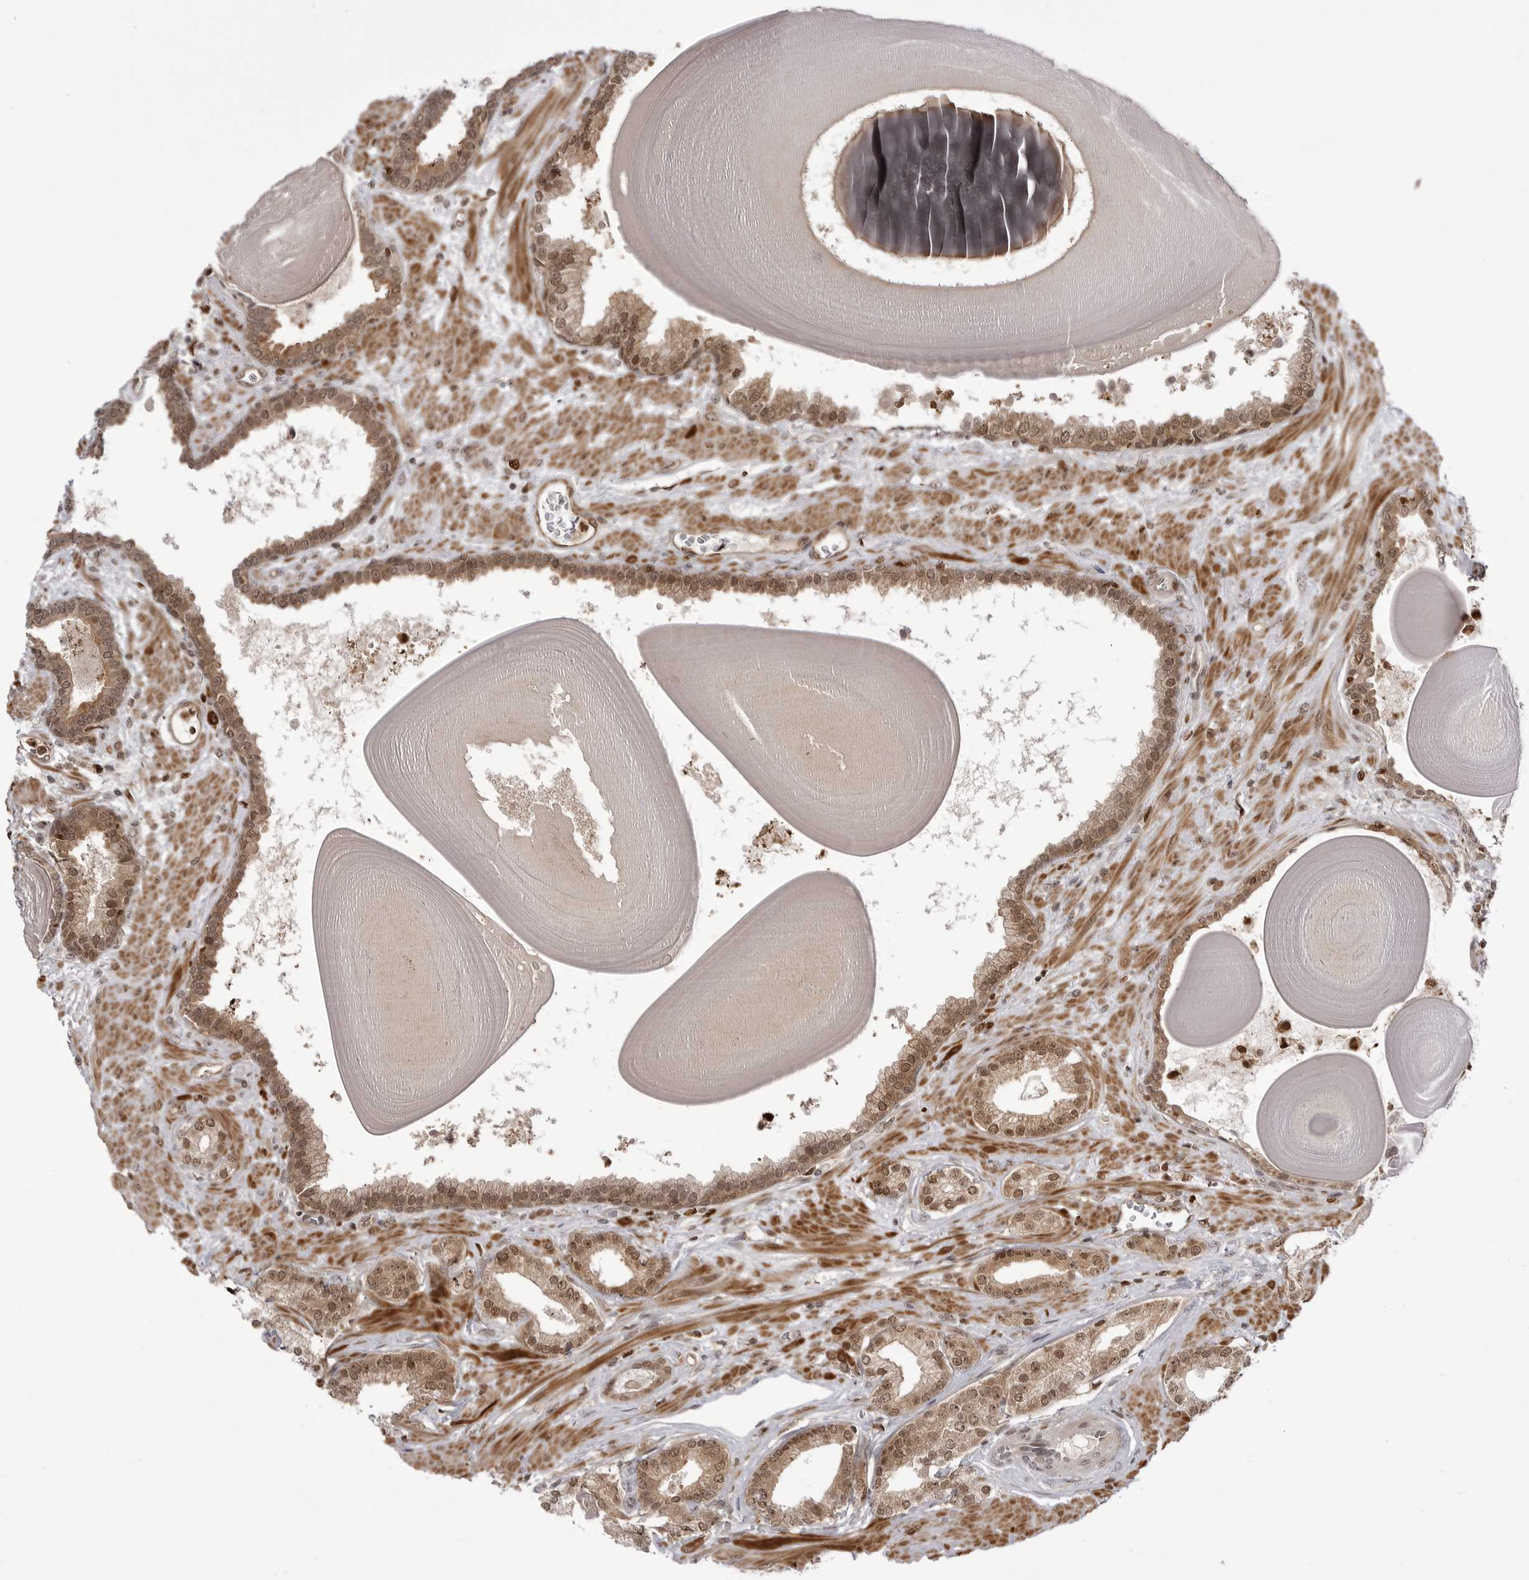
{"staining": {"intensity": "moderate", "quantity": ">75%", "location": "cytoplasmic/membranous,nuclear"}, "tissue": "prostate cancer", "cell_type": "Tumor cells", "image_type": "cancer", "snomed": [{"axis": "morphology", "description": "Adenocarcinoma, Low grade"}, {"axis": "topography", "description": "Prostate"}], "caption": "Adenocarcinoma (low-grade) (prostate) tissue reveals moderate cytoplasmic/membranous and nuclear staining in about >75% of tumor cells, visualized by immunohistochemistry.", "gene": "PTK2B", "patient": {"sex": "male", "age": 70}}